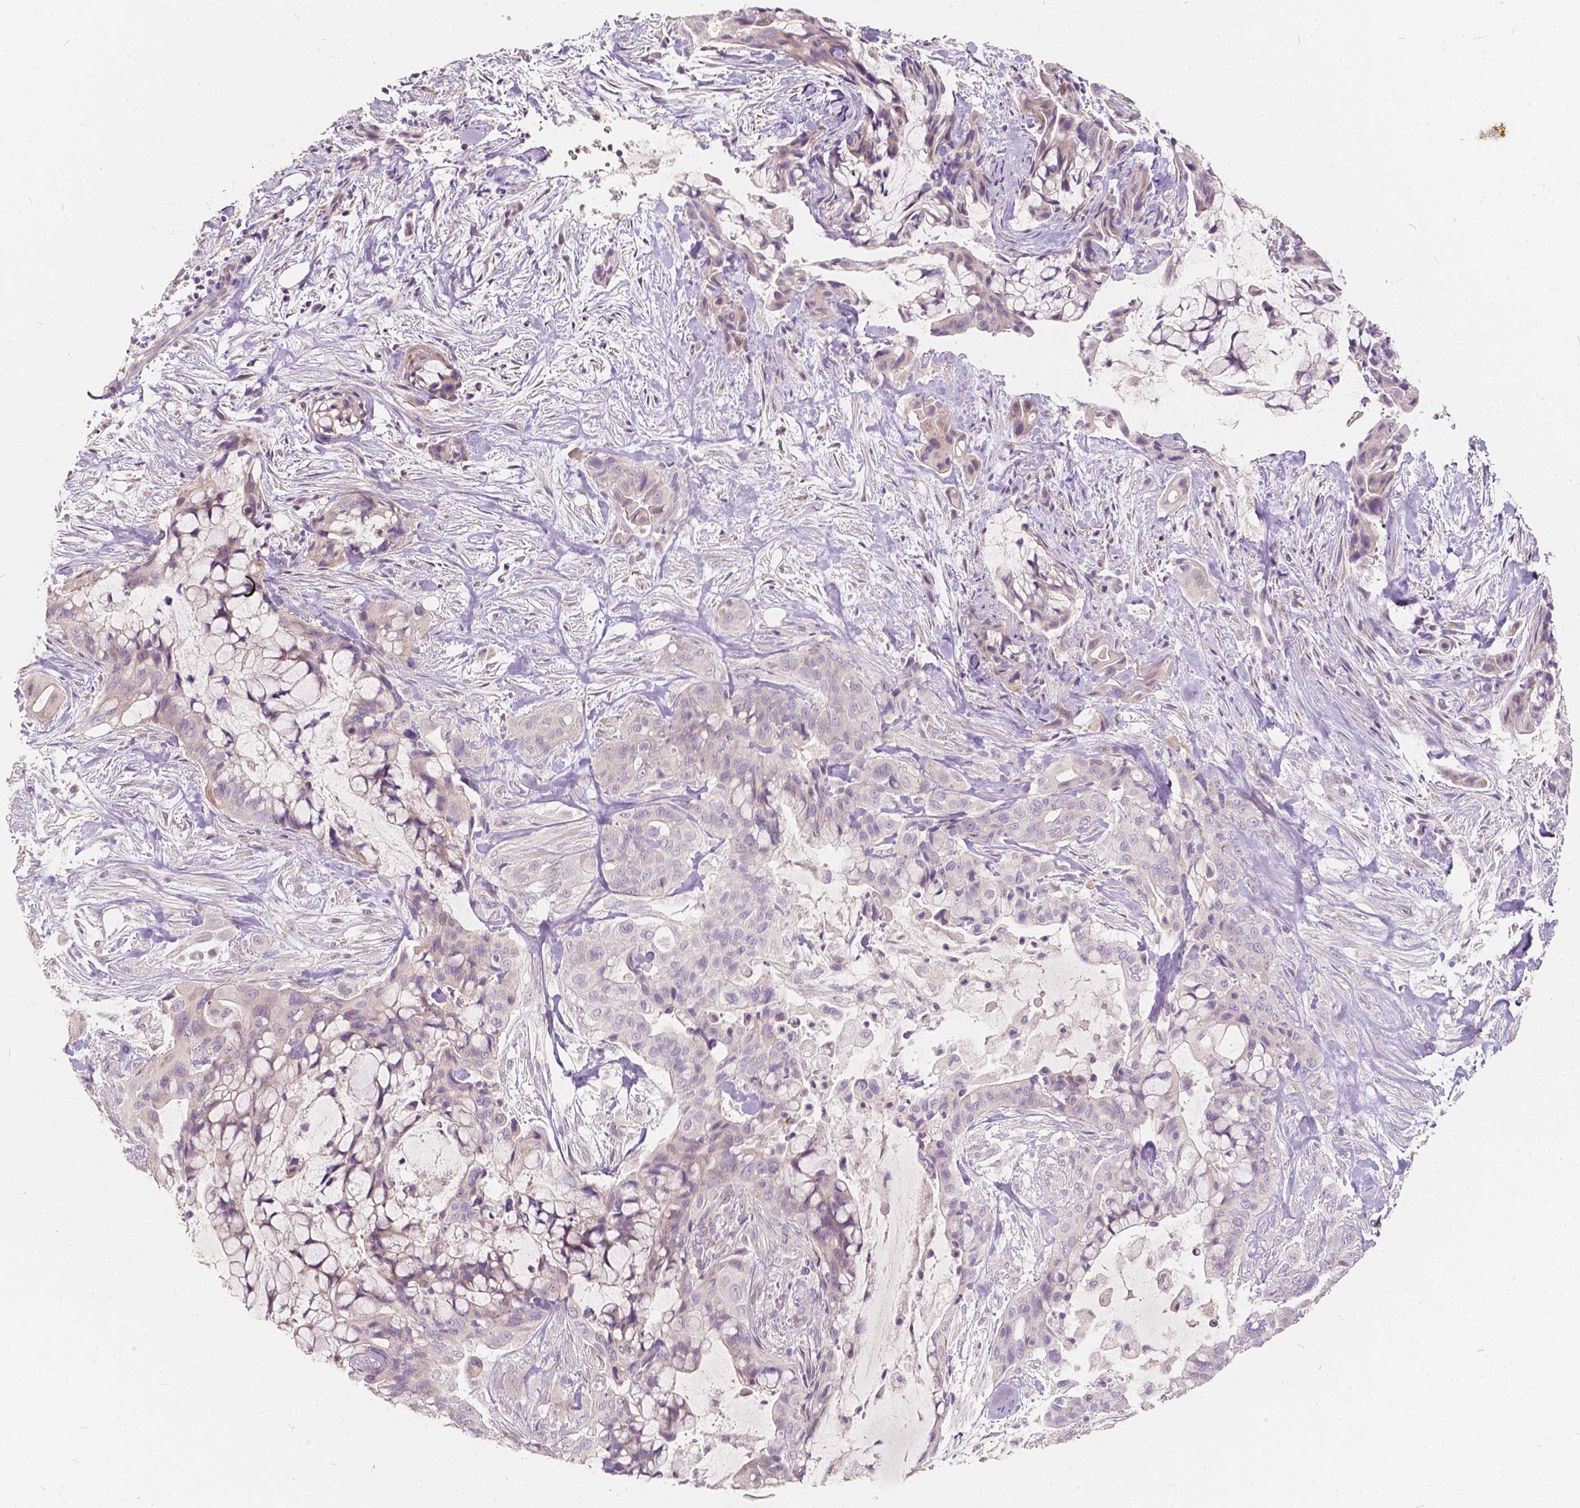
{"staining": {"intensity": "weak", "quantity": "<25%", "location": "cytoplasmic/membranous"}, "tissue": "pancreatic cancer", "cell_type": "Tumor cells", "image_type": "cancer", "snomed": [{"axis": "morphology", "description": "Adenocarcinoma, NOS"}, {"axis": "topography", "description": "Pancreas"}], "caption": "IHC of adenocarcinoma (pancreatic) exhibits no positivity in tumor cells.", "gene": "SLC7A8", "patient": {"sex": "male", "age": 71}}